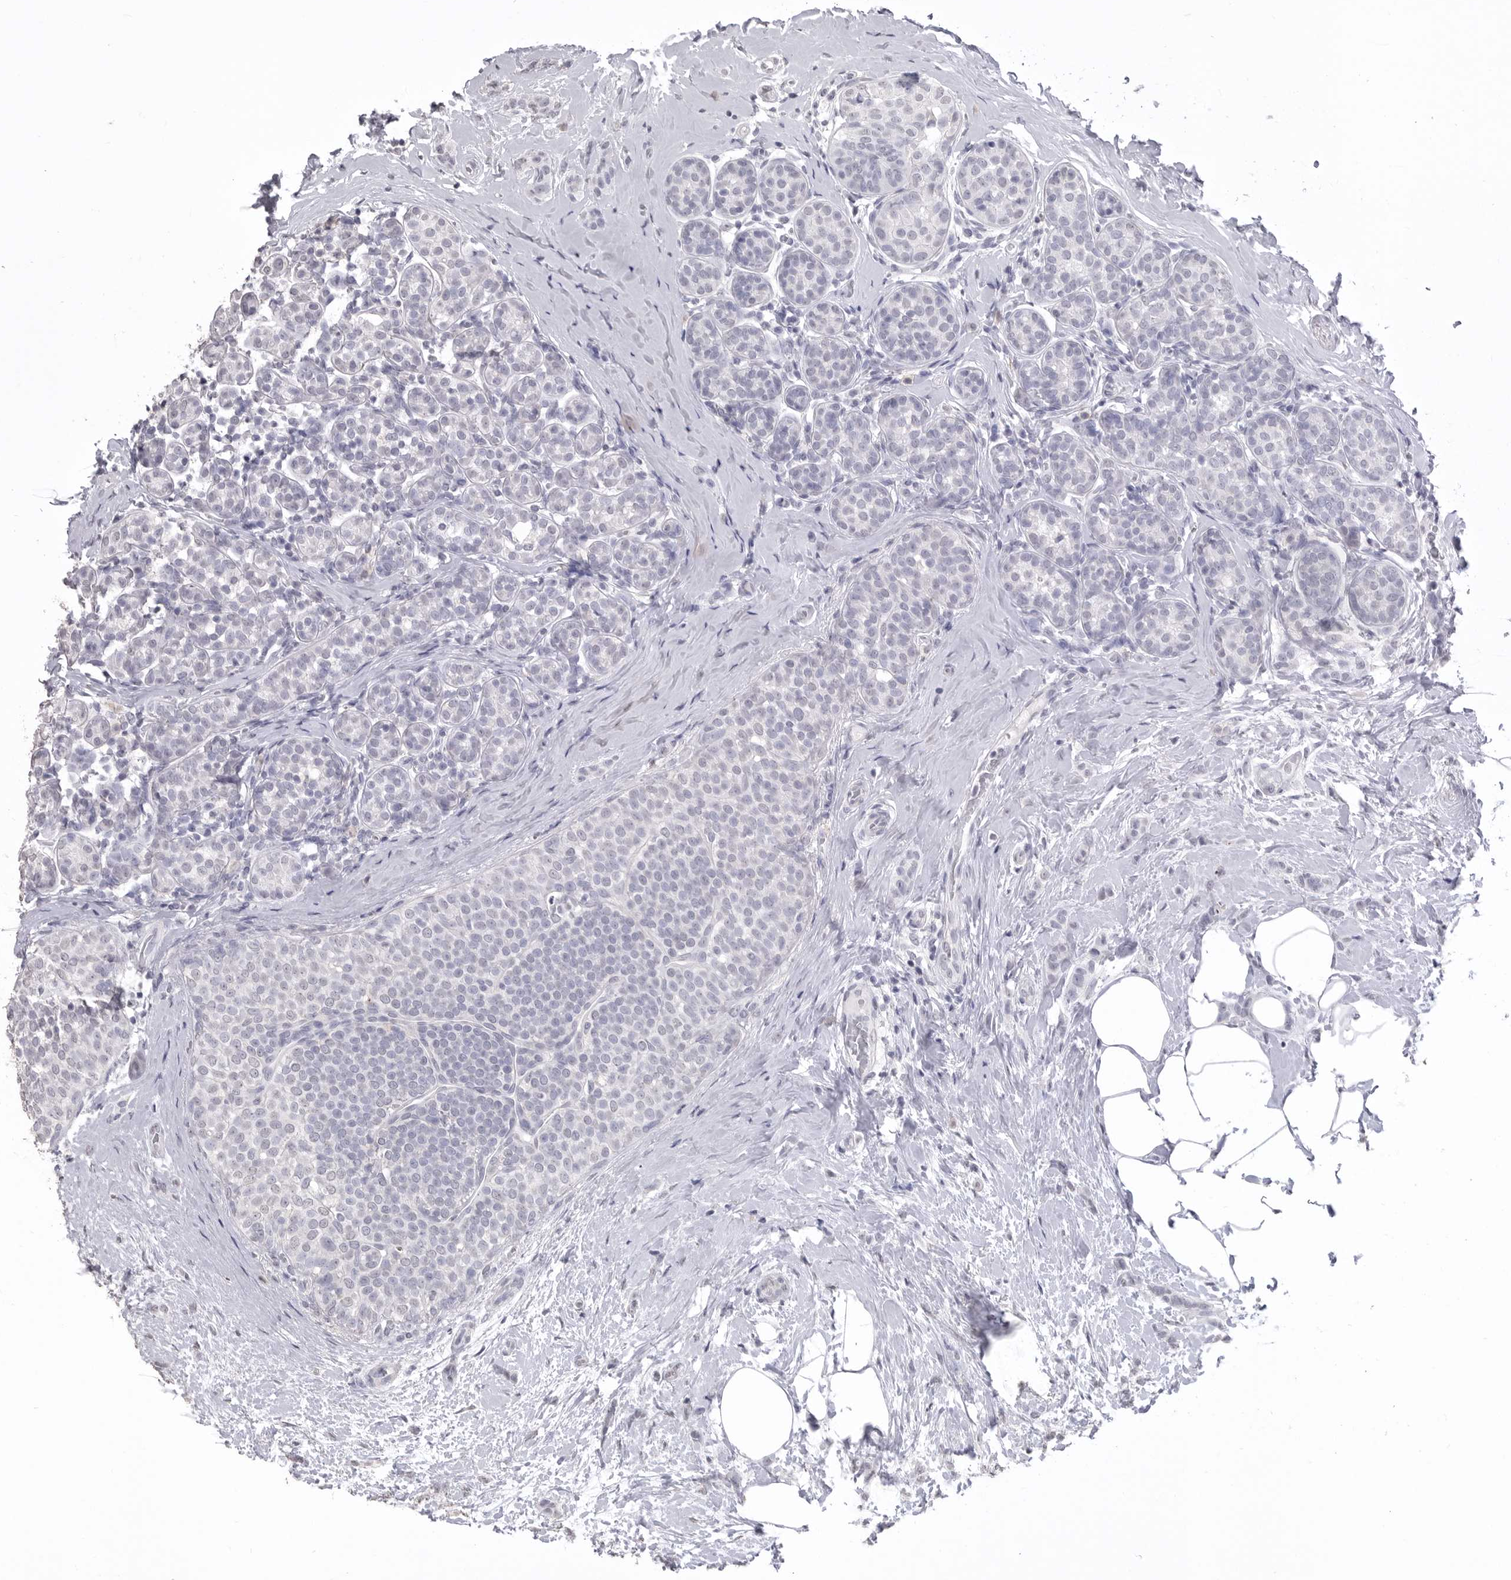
{"staining": {"intensity": "negative", "quantity": "none", "location": "none"}, "tissue": "breast cancer", "cell_type": "Tumor cells", "image_type": "cancer", "snomed": [{"axis": "morphology", "description": "Lobular carcinoma, in situ"}, {"axis": "morphology", "description": "Lobular carcinoma"}, {"axis": "topography", "description": "Breast"}], "caption": "Human lobular carcinoma (breast) stained for a protein using immunohistochemistry reveals no expression in tumor cells.", "gene": "ICAM5", "patient": {"sex": "female", "age": 41}}